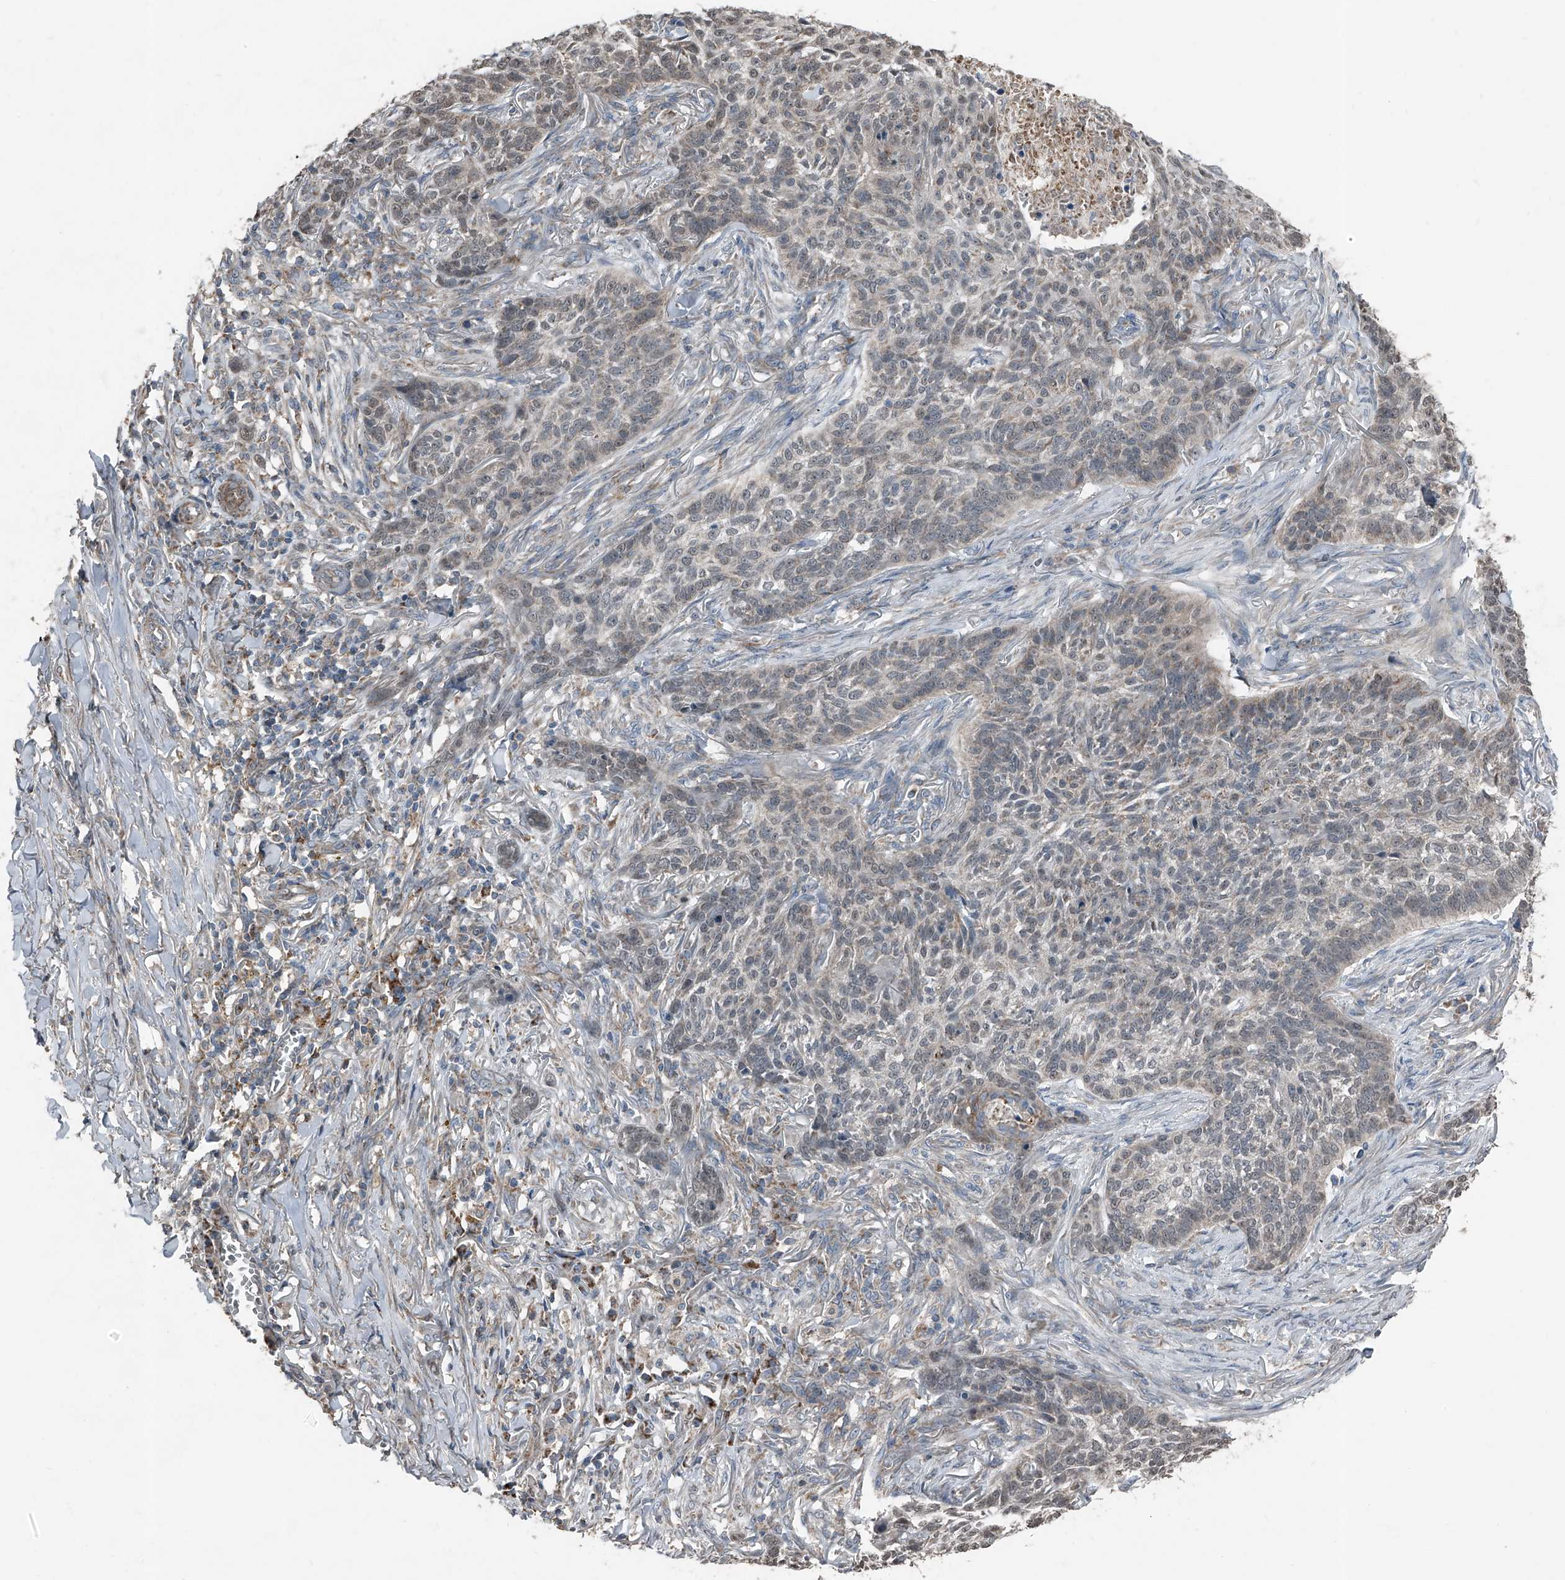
{"staining": {"intensity": "weak", "quantity": "<25%", "location": "nuclear"}, "tissue": "skin cancer", "cell_type": "Tumor cells", "image_type": "cancer", "snomed": [{"axis": "morphology", "description": "Basal cell carcinoma"}, {"axis": "topography", "description": "Skin"}], "caption": "Skin cancer was stained to show a protein in brown. There is no significant positivity in tumor cells. The staining was performed using DAB to visualize the protein expression in brown, while the nuclei were stained in blue with hematoxylin (Magnification: 20x).", "gene": "CHRNA7", "patient": {"sex": "male", "age": 85}}